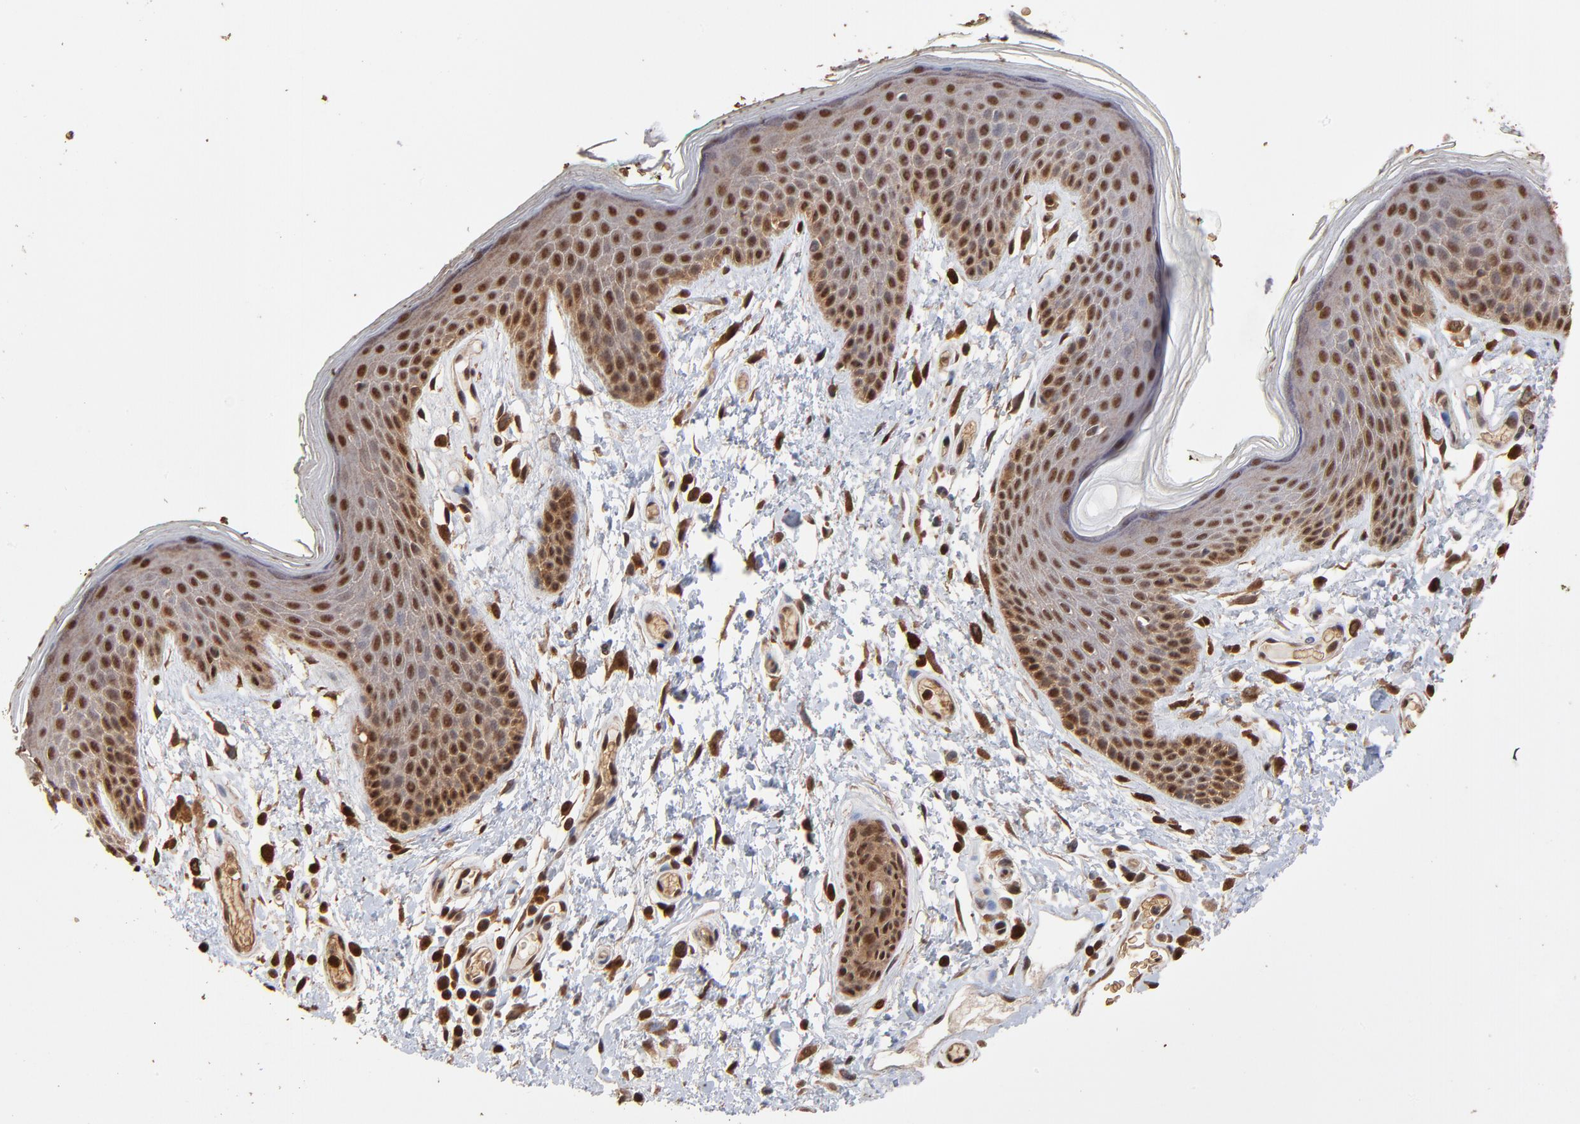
{"staining": {"intensity": "moderate", "quantity": ">75%", "location": "cytoplasmic/membranous,nuclear"}, "tissue": "skin", "cell_type": "Epidermal cells", "image_type": "normal", "snomed": [{"axis": "morphology", "description": "Normal tissue, NOS"}, {"axis": "topography", "description": "Anal"}], "caption": "Immunohistochemistry (IHC) (DAB) staining of unremarkable human skin demonstrates moderate cytoplasmic/membranous,nuclear protein positivity in approximately >75% of epidermal cells. (DAB (3,3'-diaminobenzidine) IHC with brightfield microscopy, high magnification).", "gene": "CASP1", "patient": {"sex": "male", "age": 74}}